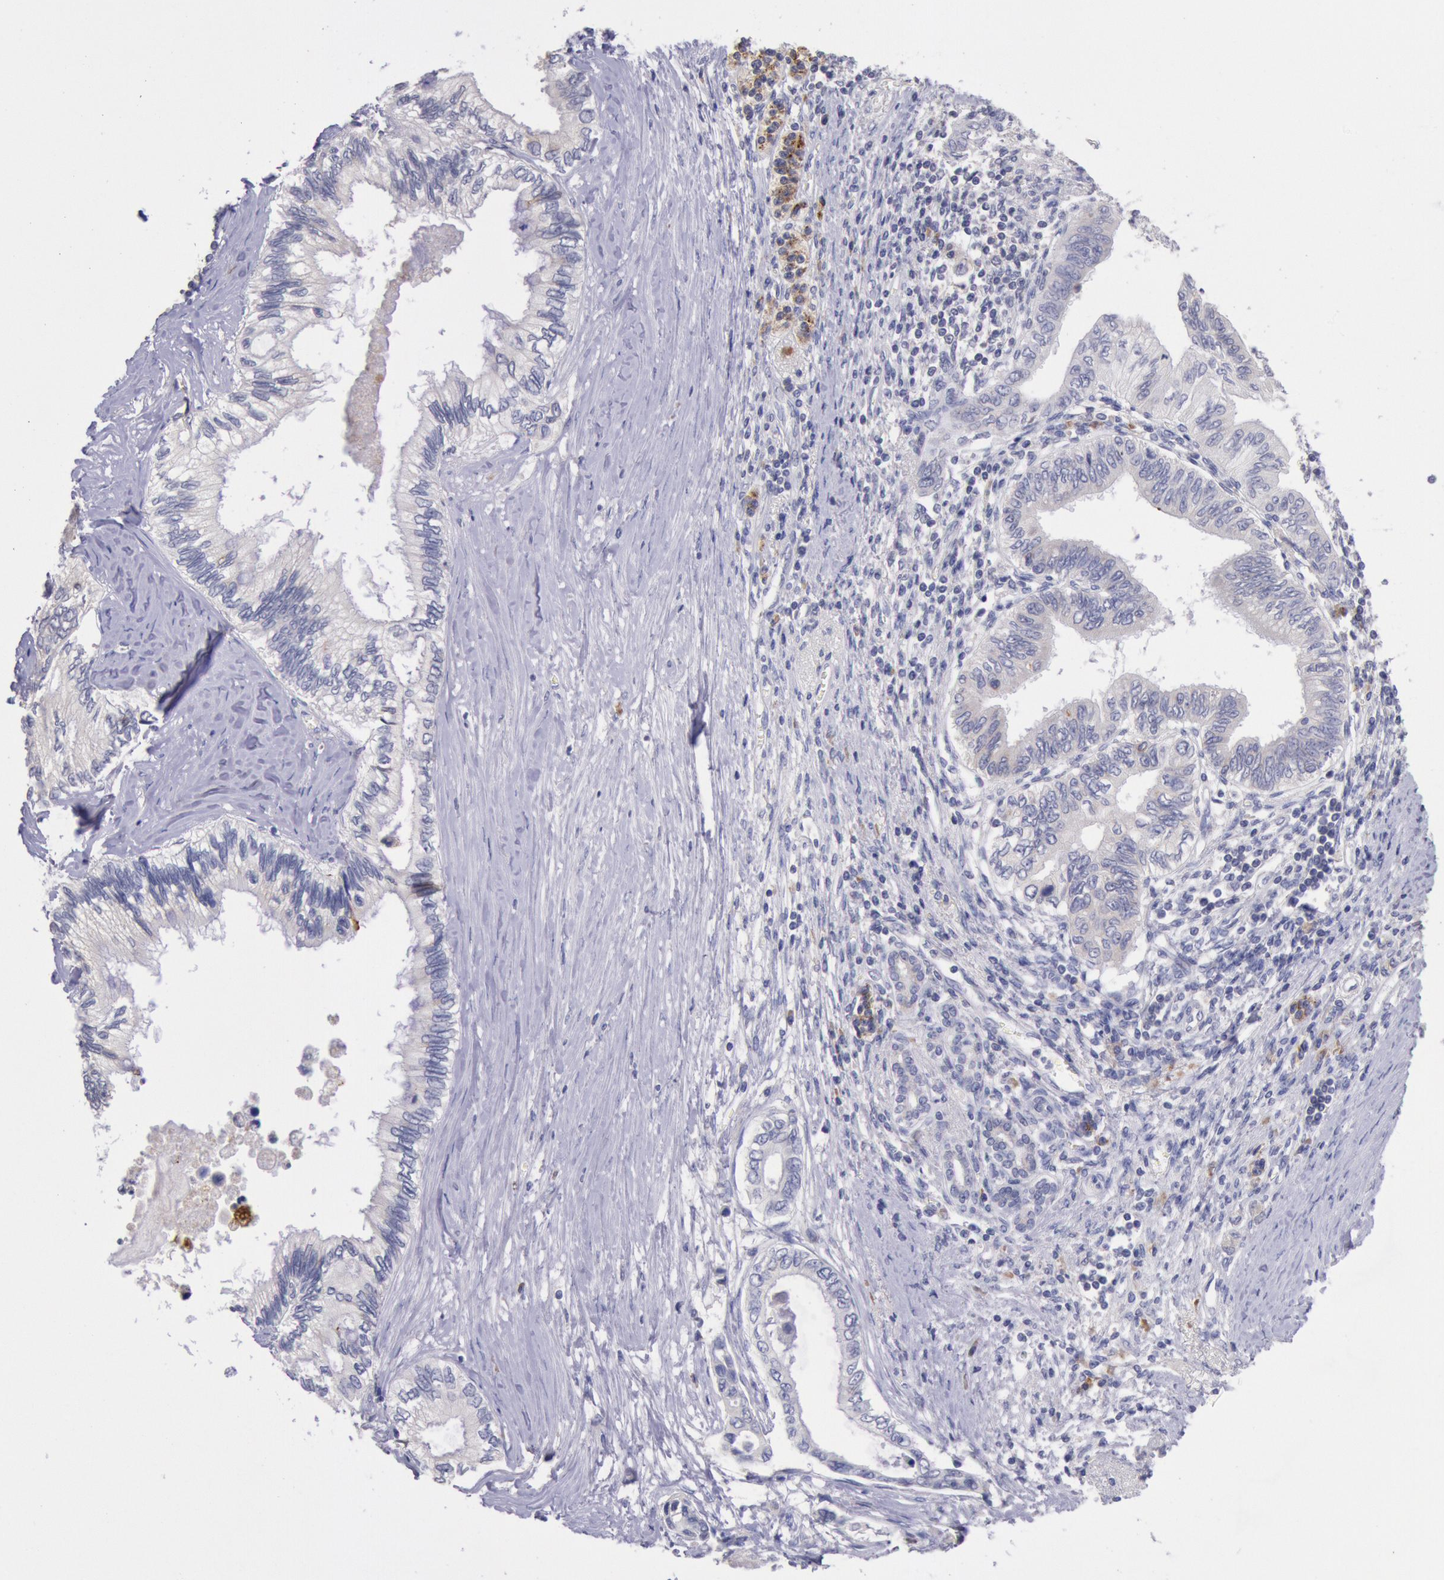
{"staining": {"intensity": "negative", "quantity": "none", "location": "none"}, "tissue": "pancreatic cancer", "cell_type": "Tumor cells", "image_type": "cancer", "snomed": [{"axis": "morphology", "description": "Adenocarcinoma, NOS"}, {"axis": "topography", "description": "Pancreas"}], "caption": "The photomicrograph displays no staining of tumor cells in pancreatic cancer (adenocarcinoma). The staining is performed using DAB (3,3'-diaminobenzidine) brown chromogen with nuclei counter-stained in using hematoxylin.", "gene": "GAL3ST1", "patient": {"sex": "female", "age": 66}}